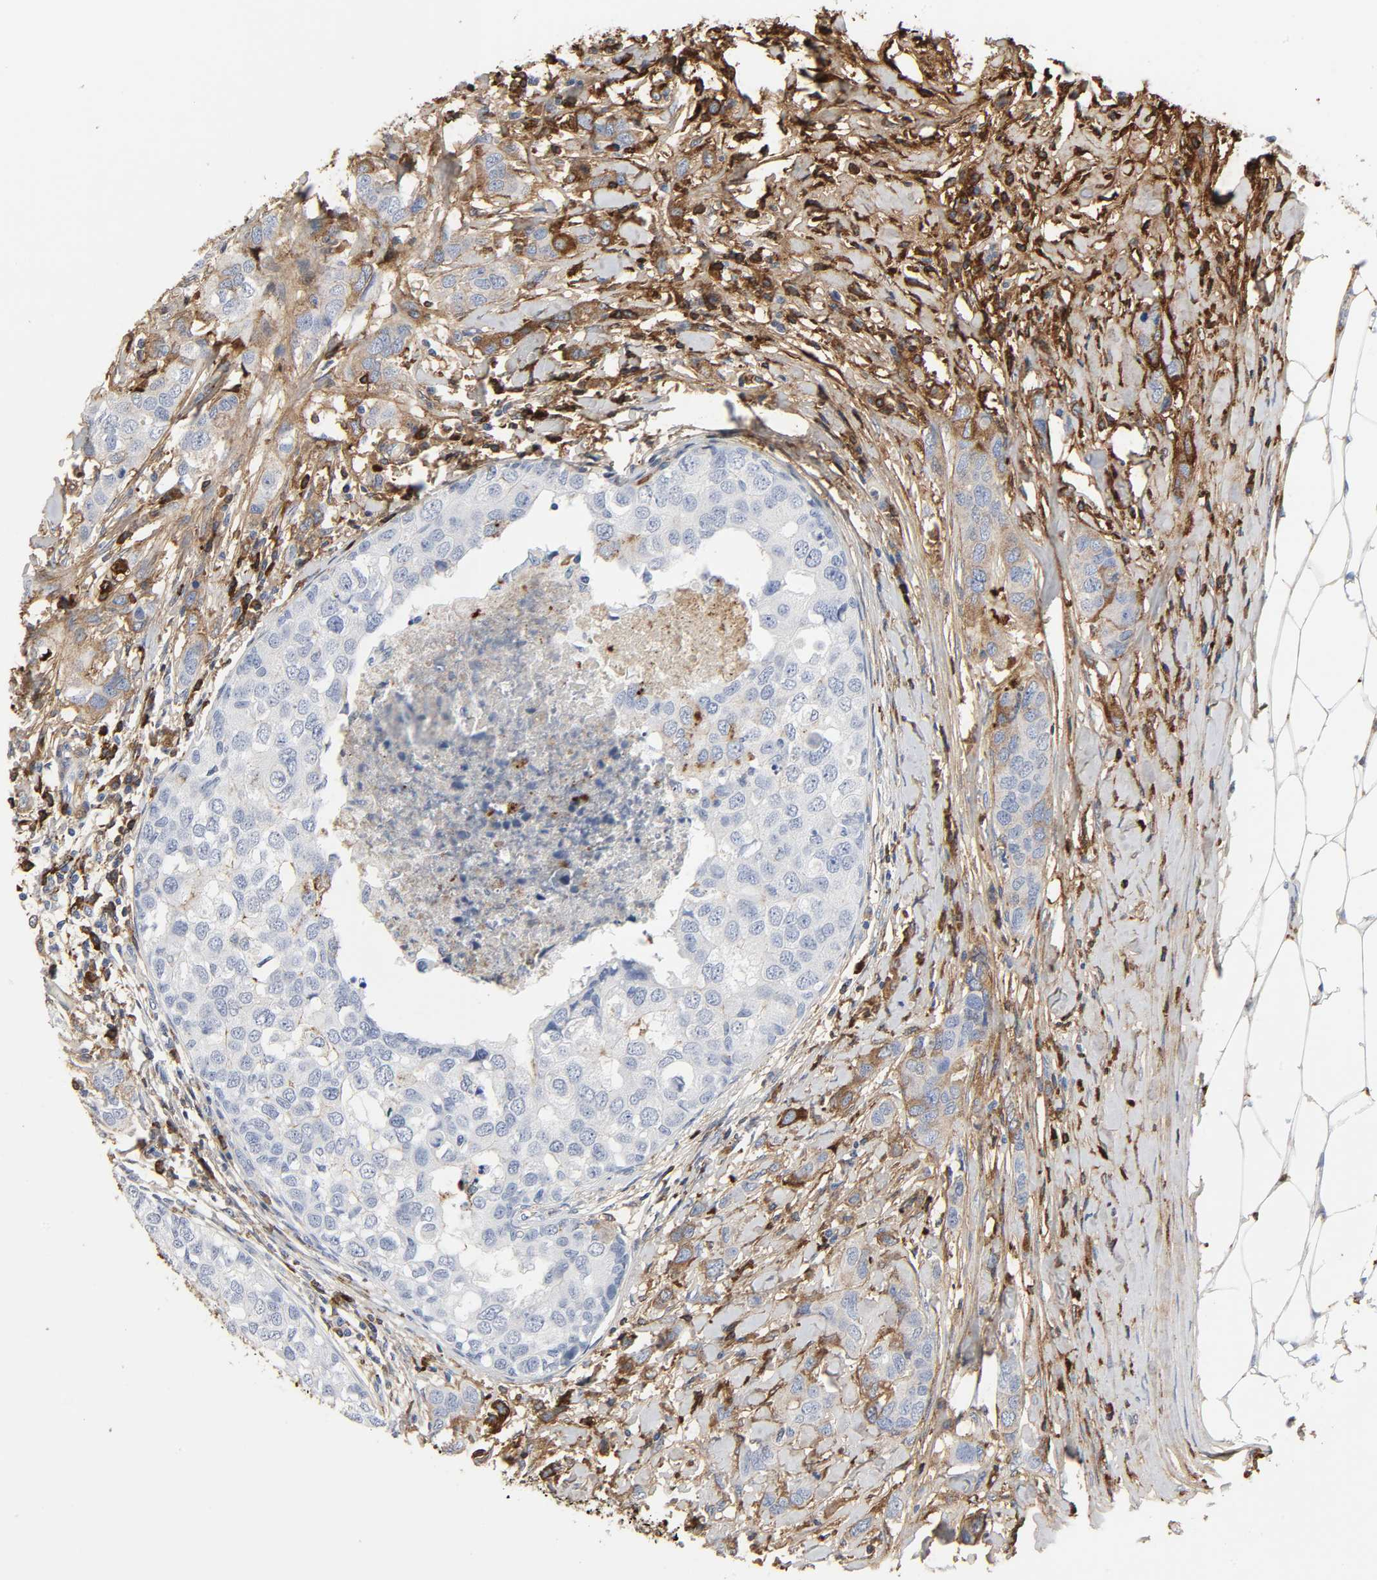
{"staining": {"intensity": "moderate", "quantity": "<25%", "location": "cytoplasmic/membranous"}, "tissue": "breast cancer", "cell_type": "Tumor cells", "image_type": "cancer", "snomed": [{"axis": "morphology", "description": "Duct carcinoma"}, {"axis": "topography", "description": "Breast"}], "caption": "The photomicrograph shows a brown stain indicating the presence of a protein in the cytoplasmic/membranous of tumor cells in invasive ductal carcinoma (breast).", "gene": "C3", "patient": {"sex": "female", "age": 50}}